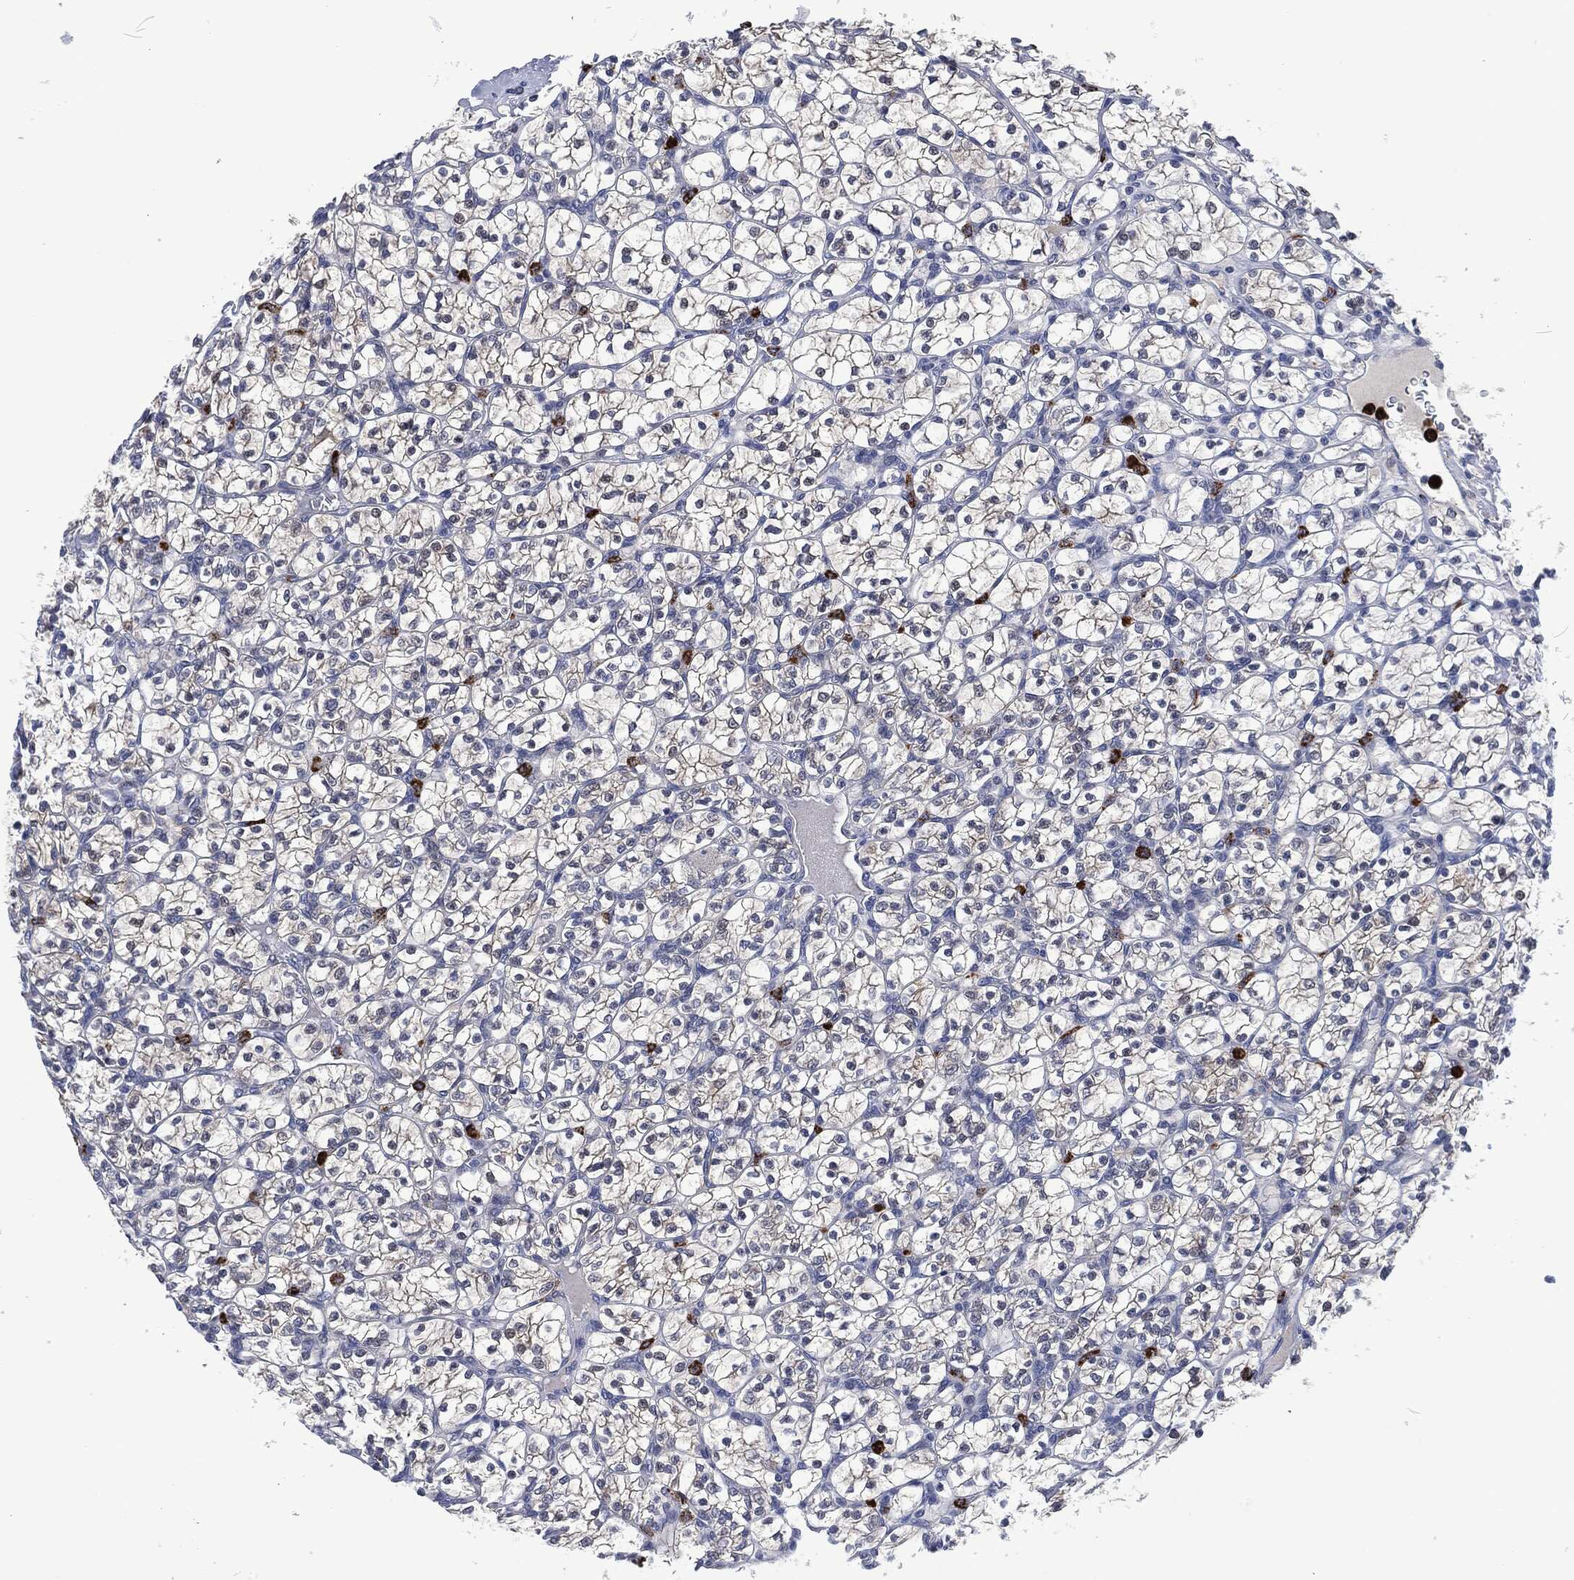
{"staining": {"intensity": "weak", "quantity": "<25%", "location": "cytoplasmic/membranous"}, "tissue": "renal cancer", "cell_type": "Tumor cells", "image_type": "cancer", "snomed": [{"axis": "morphology", "description": "Adenocarcinoma, NOS"}, {"axis": "topography", "description": "Kidney"}], "caption": "Human renal cancer stained for a protein using immunohistochemistry demonstrates no expression in tumor cells.", "gene": "MPO", "patient": {"sex": "female", "age": 89}}